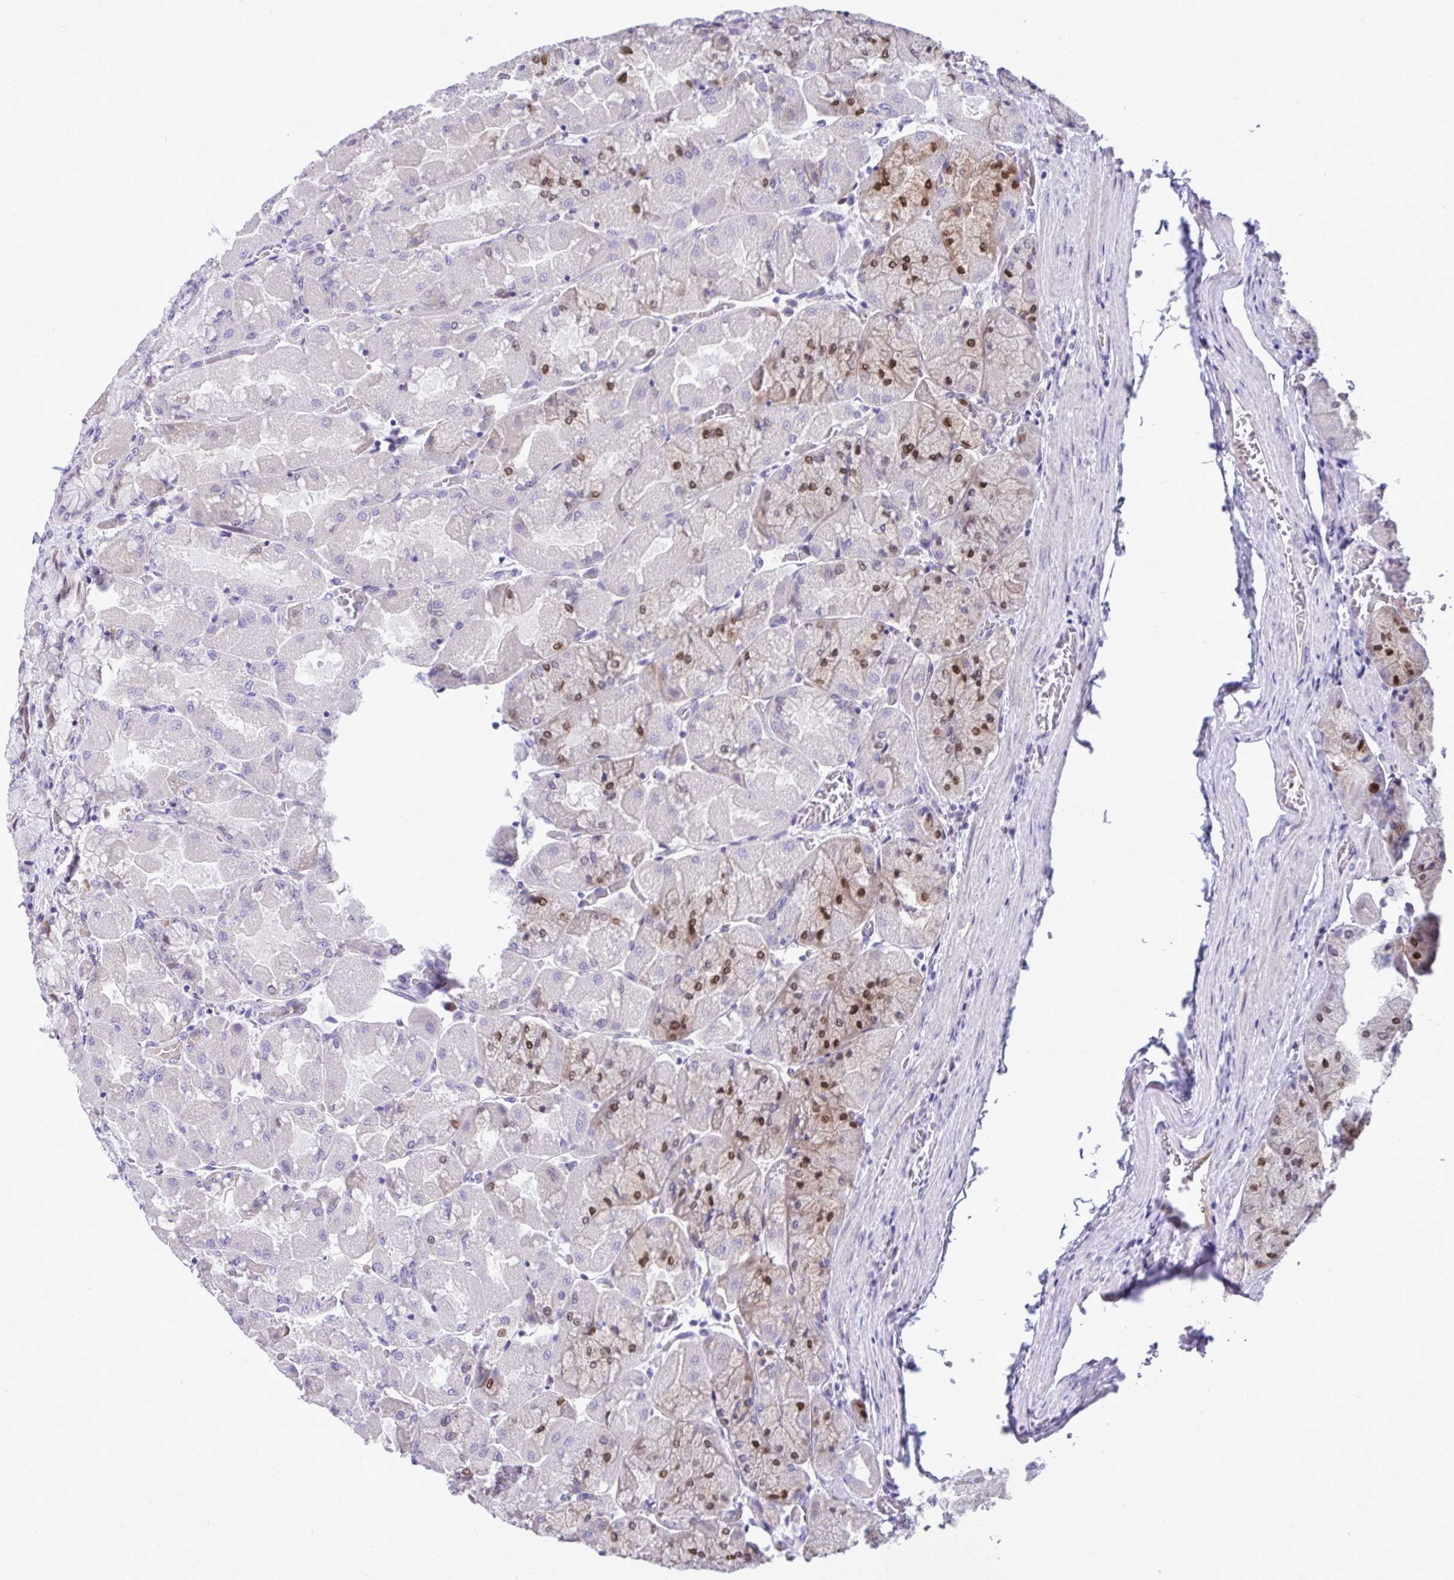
{"staining": {"intensity": "strong", "quantity": "<25%", "location": "cytoplasmic/membranous,nuclear"}, "tissue": "stomach", "cell_type": "Glandular cells", "image_type": "normal", "snomed": [{"axis": "morphology", "description": "Normal tissue, NOS"}, {"axis": "topography", "description": "Stomach"}], "caption": "Approximately <25% of glandular cells in unremarkable stomach show strong cytoplasmic/membranous,nuclear protein expression as visualized by brown immunohistochemical staining.", "gene": "CDC20", "patient": {"sex": "female", "age": 61}}